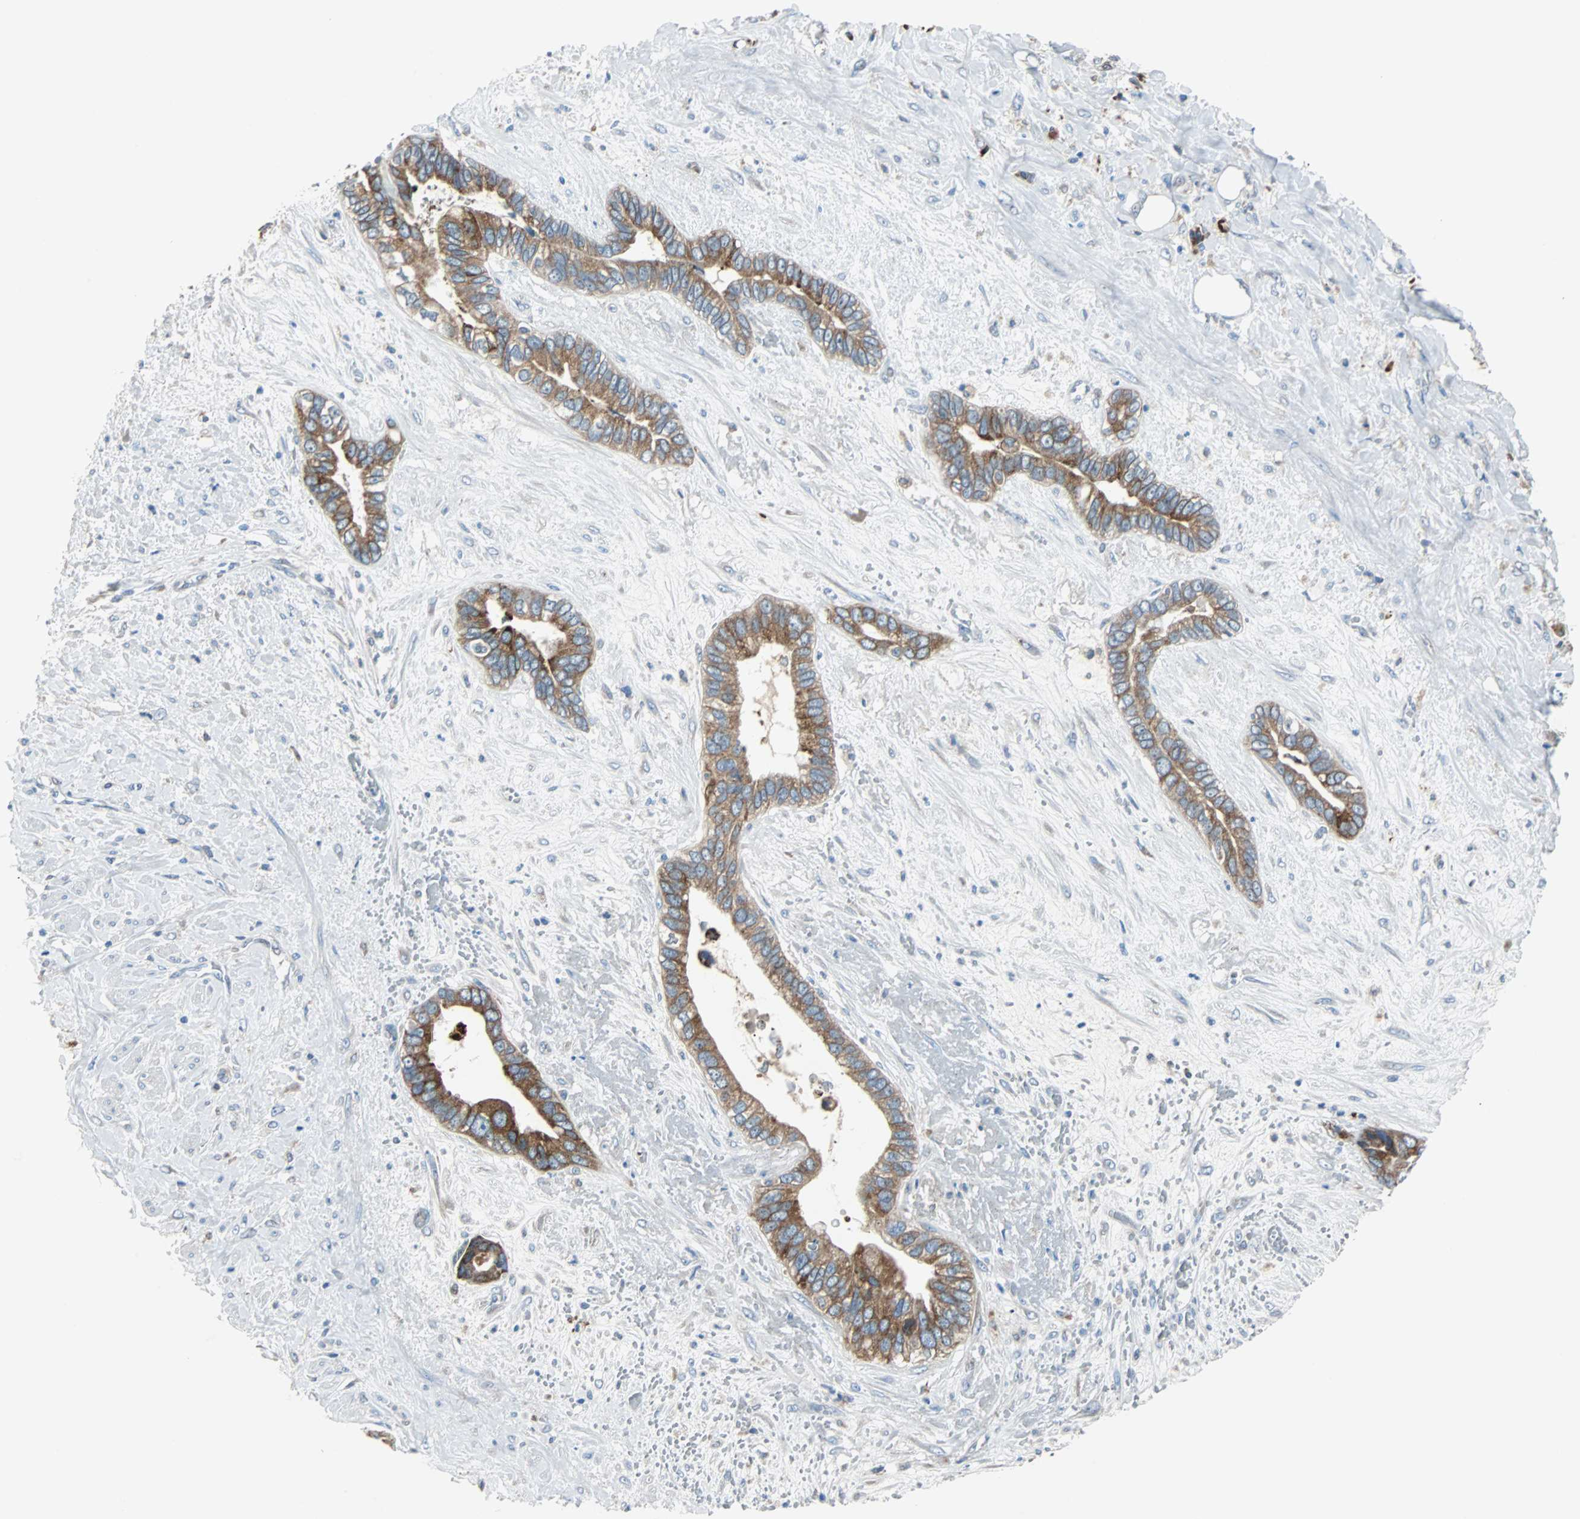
{"staining": {"intensity": "strong", "quantity": ">75%", "location": "cytoplasmic/membranous"}, "tissue": "liver cancer", "cell_type": "Tumor cells", "image_type": "cancer", "snomed": [{"axis": "morphology", "description": "Cholangiocarcinoma"}, {"axis": "topography", "description": "Liver"}], "caption": "Immunohistochemical staining of liver cholangiocarcinoma reveals high levels of strong cytoplasmic/membranous staining in approximately >75% of tumor cells.", "gene": "PDIA4", "patient": {"sex": "female", "age": 65}}